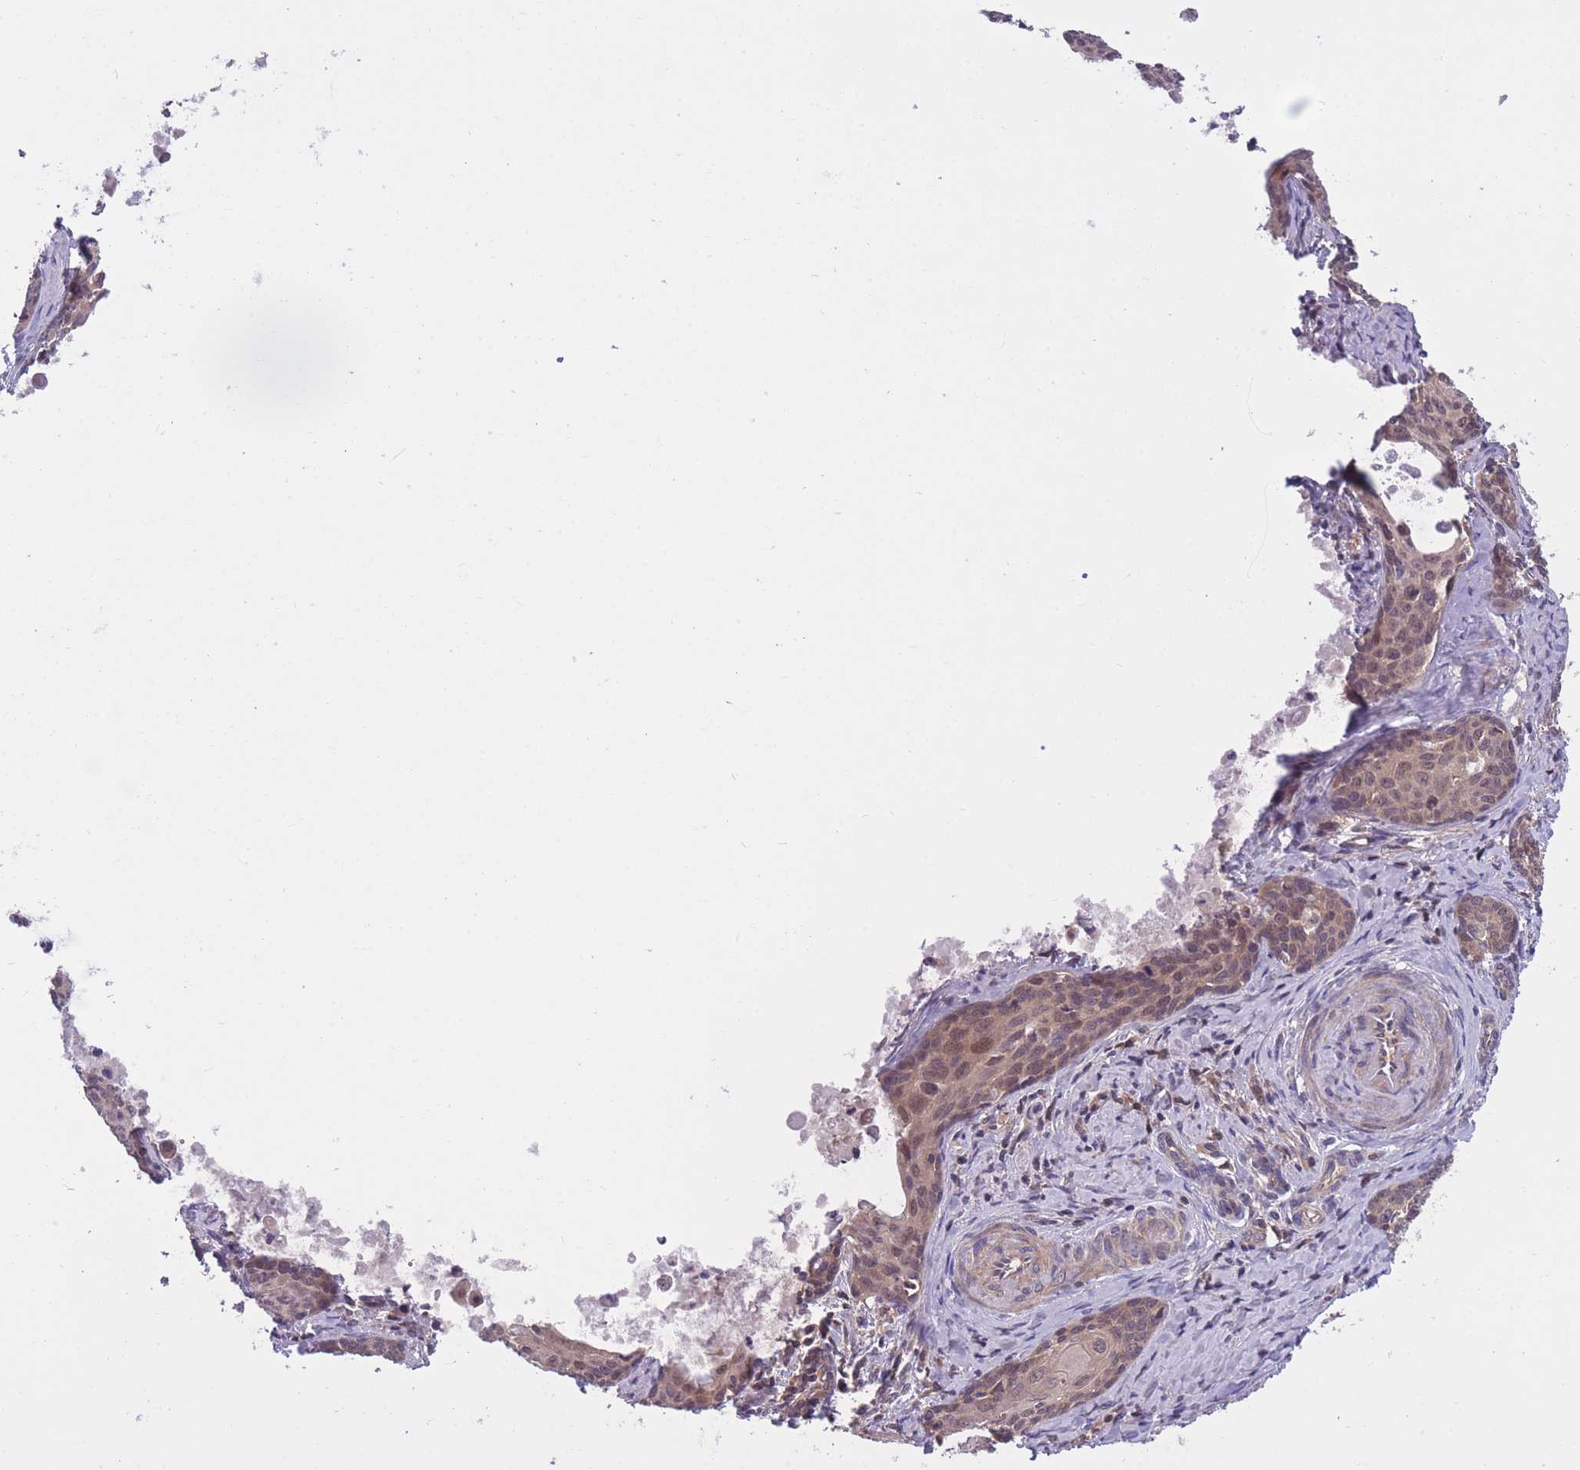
{"staining": {"intensity": "weak", "quantity": ">75%", "location": "cytoplasmic/membranous,nuclear"}, "tissue": "cervical cancer", "cell_type": "Tumor cells", "image_type": "cancer", "snomed": [{"axis": "morphology", "description": "Squamous cell carcinoma, NOS"}, {"axis": "topography", "description": "Cervix"}], "caption": "Protein staining of squamous cell carcinoma (cervical) tissue displays weak cytoplasmic/membranous and nuclear positivity in about >75% of tumor cells. Using DAB (3,3'-diaminobenzidine) (brown) and hematoxylin (blue) stains, captured at high magnification using brightfield microscopy.", "gene": "UBE2N", "patient": {"sex": "female", "age": 52}}